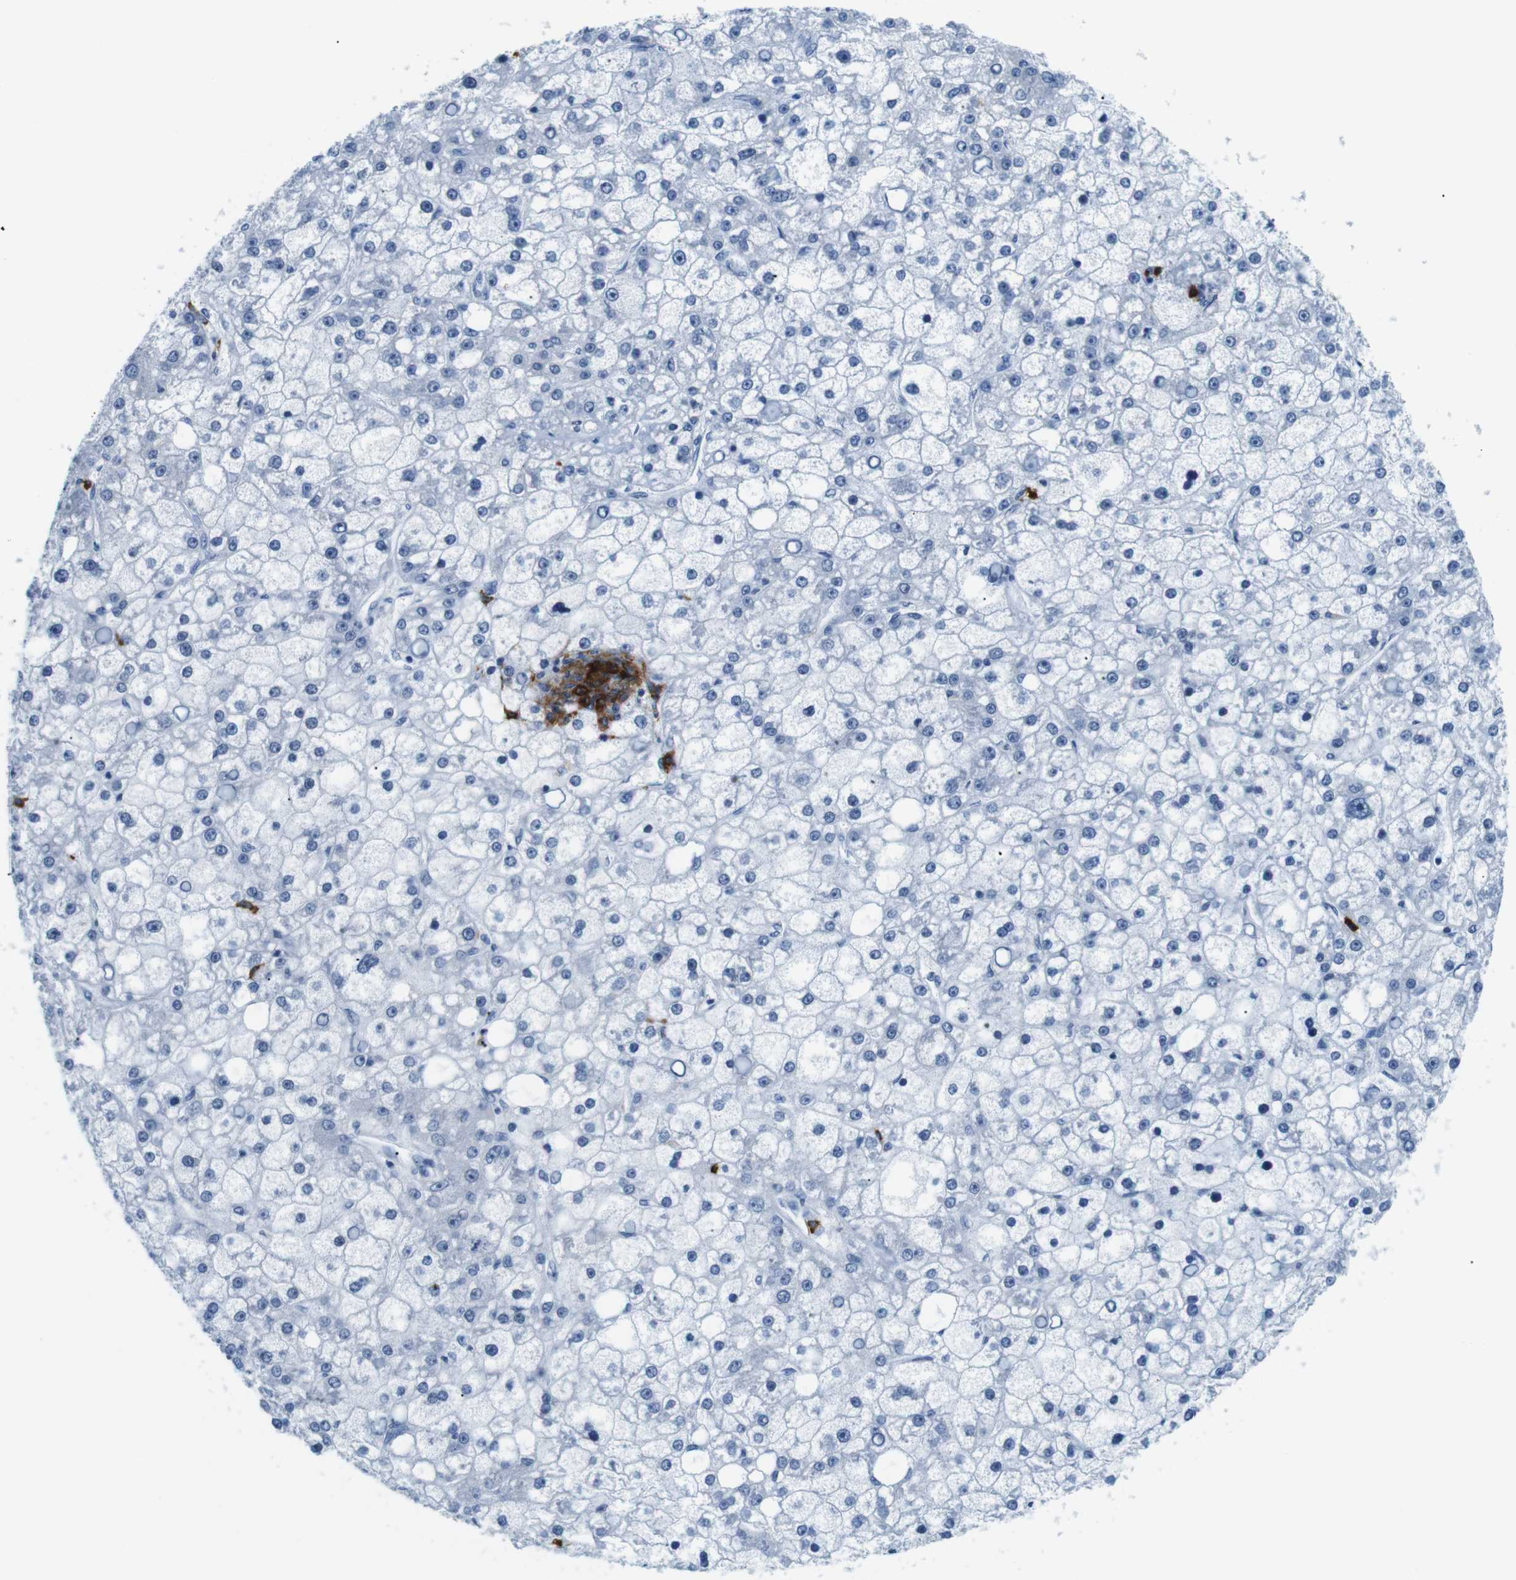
{"staining": {"intensity": "negative", "quantity": "none", "location": "none"}, "tissue": "liver cancer", "cell_type": "Tumor cells", "image_type": "cancer", "snomed": [{"axis": "morphology", "description": "Carcinoma, Hepatocellular, NOS"}, {"axis": "topography", "description": "Liver"}], "caption": "Tumor cells show no significant expression in liver cancer (hepatocellular carcinoma).", "gene": "MCEMP1", "patient": {"sex": "male", "age": 67}}